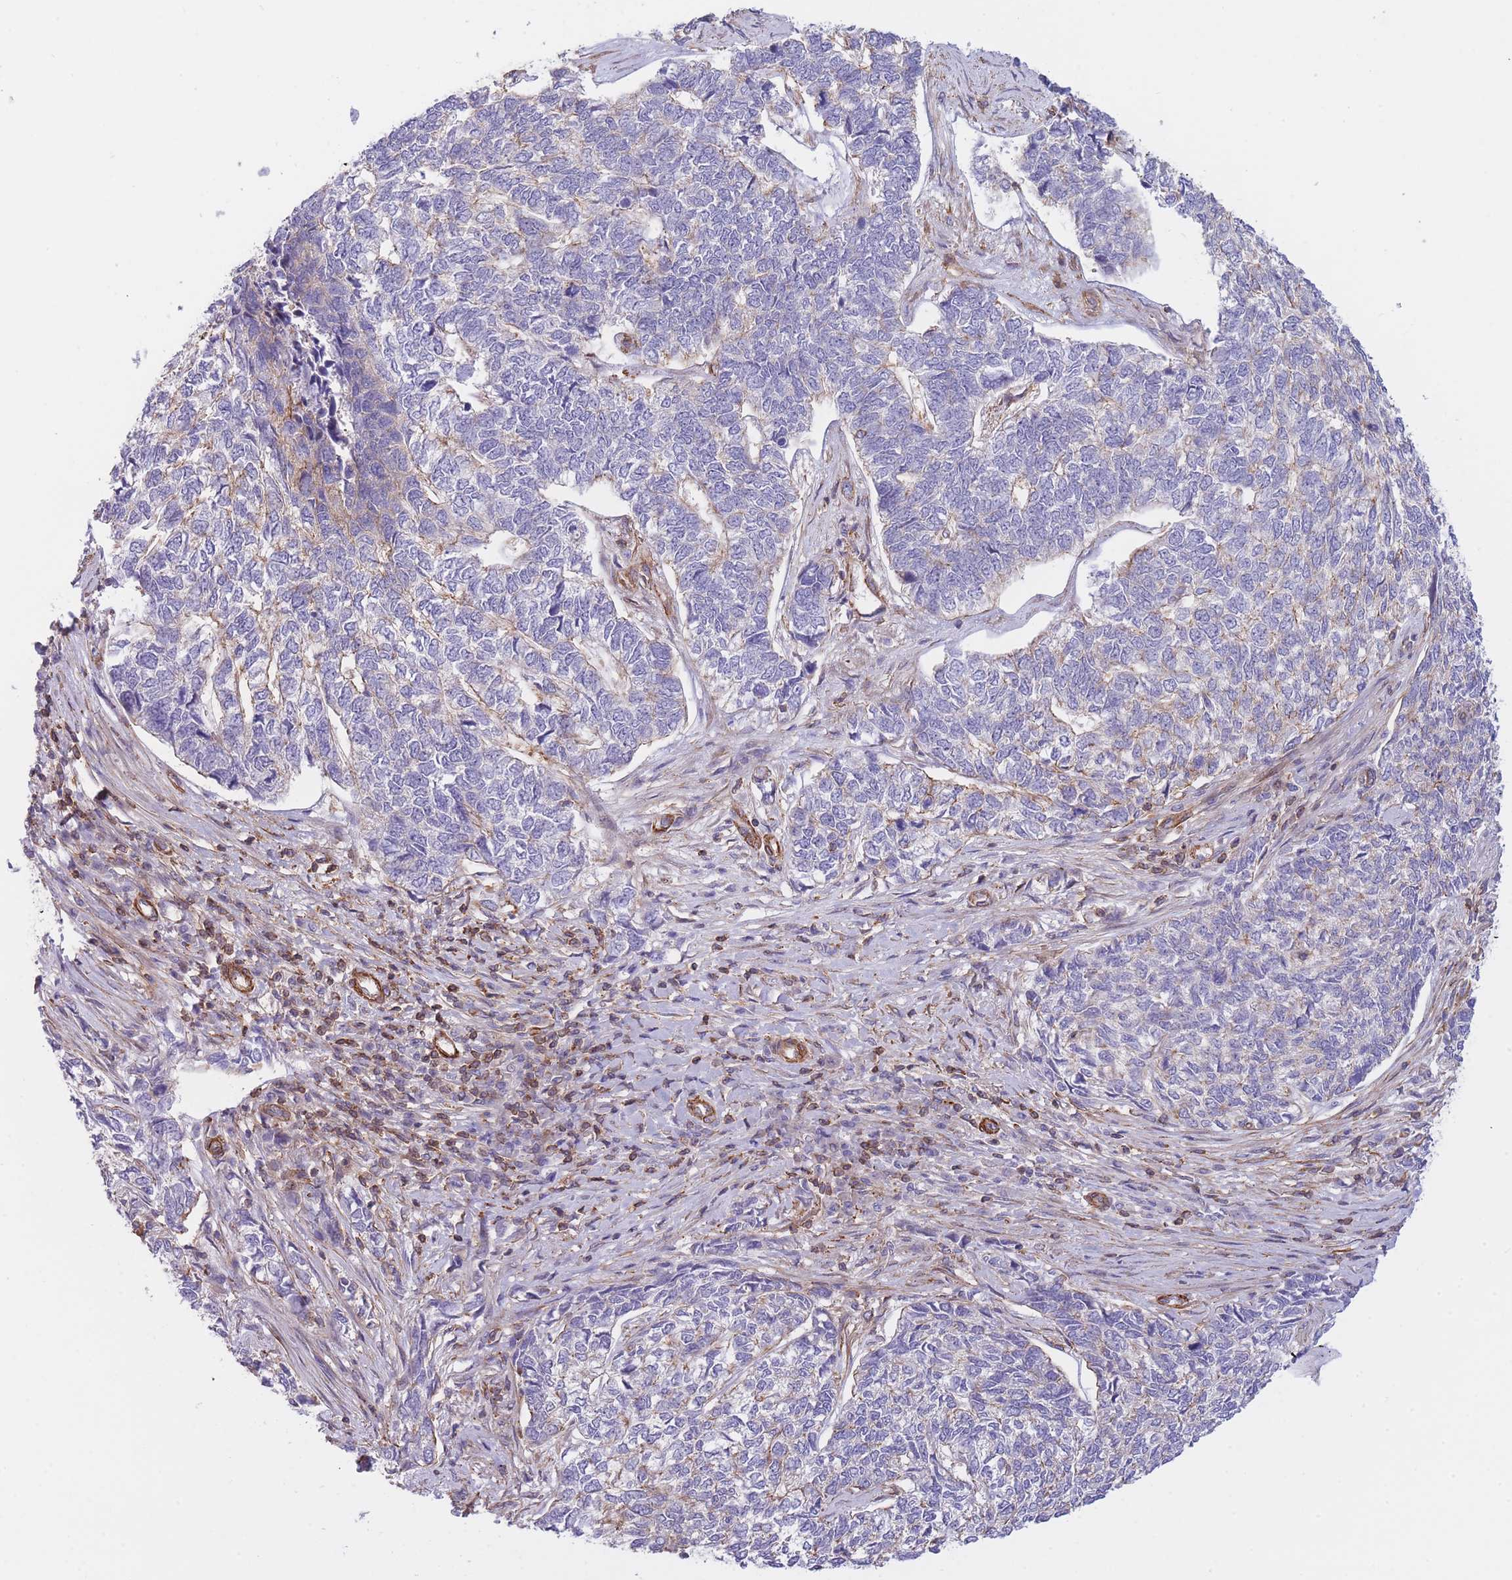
{"staining": {"intensity": "weak", "quantity": "<25%", "location": "cytoplasmic/membranous"}, "tissue": "skin cancer", "cell_type": "Tumor cells", "image_type": "cancer", "snomed": [{"axis": "morphology", "description": "Basal cell carcinoma"}, {"axis": "topography", "description": "Skin"}], "caption": "Basal cell carcinoma (skin) stained for a protein using IHC displays no expression tumor cells.", "gene": "CDC25B", "patient": {"sex": "female", "age": 65}}